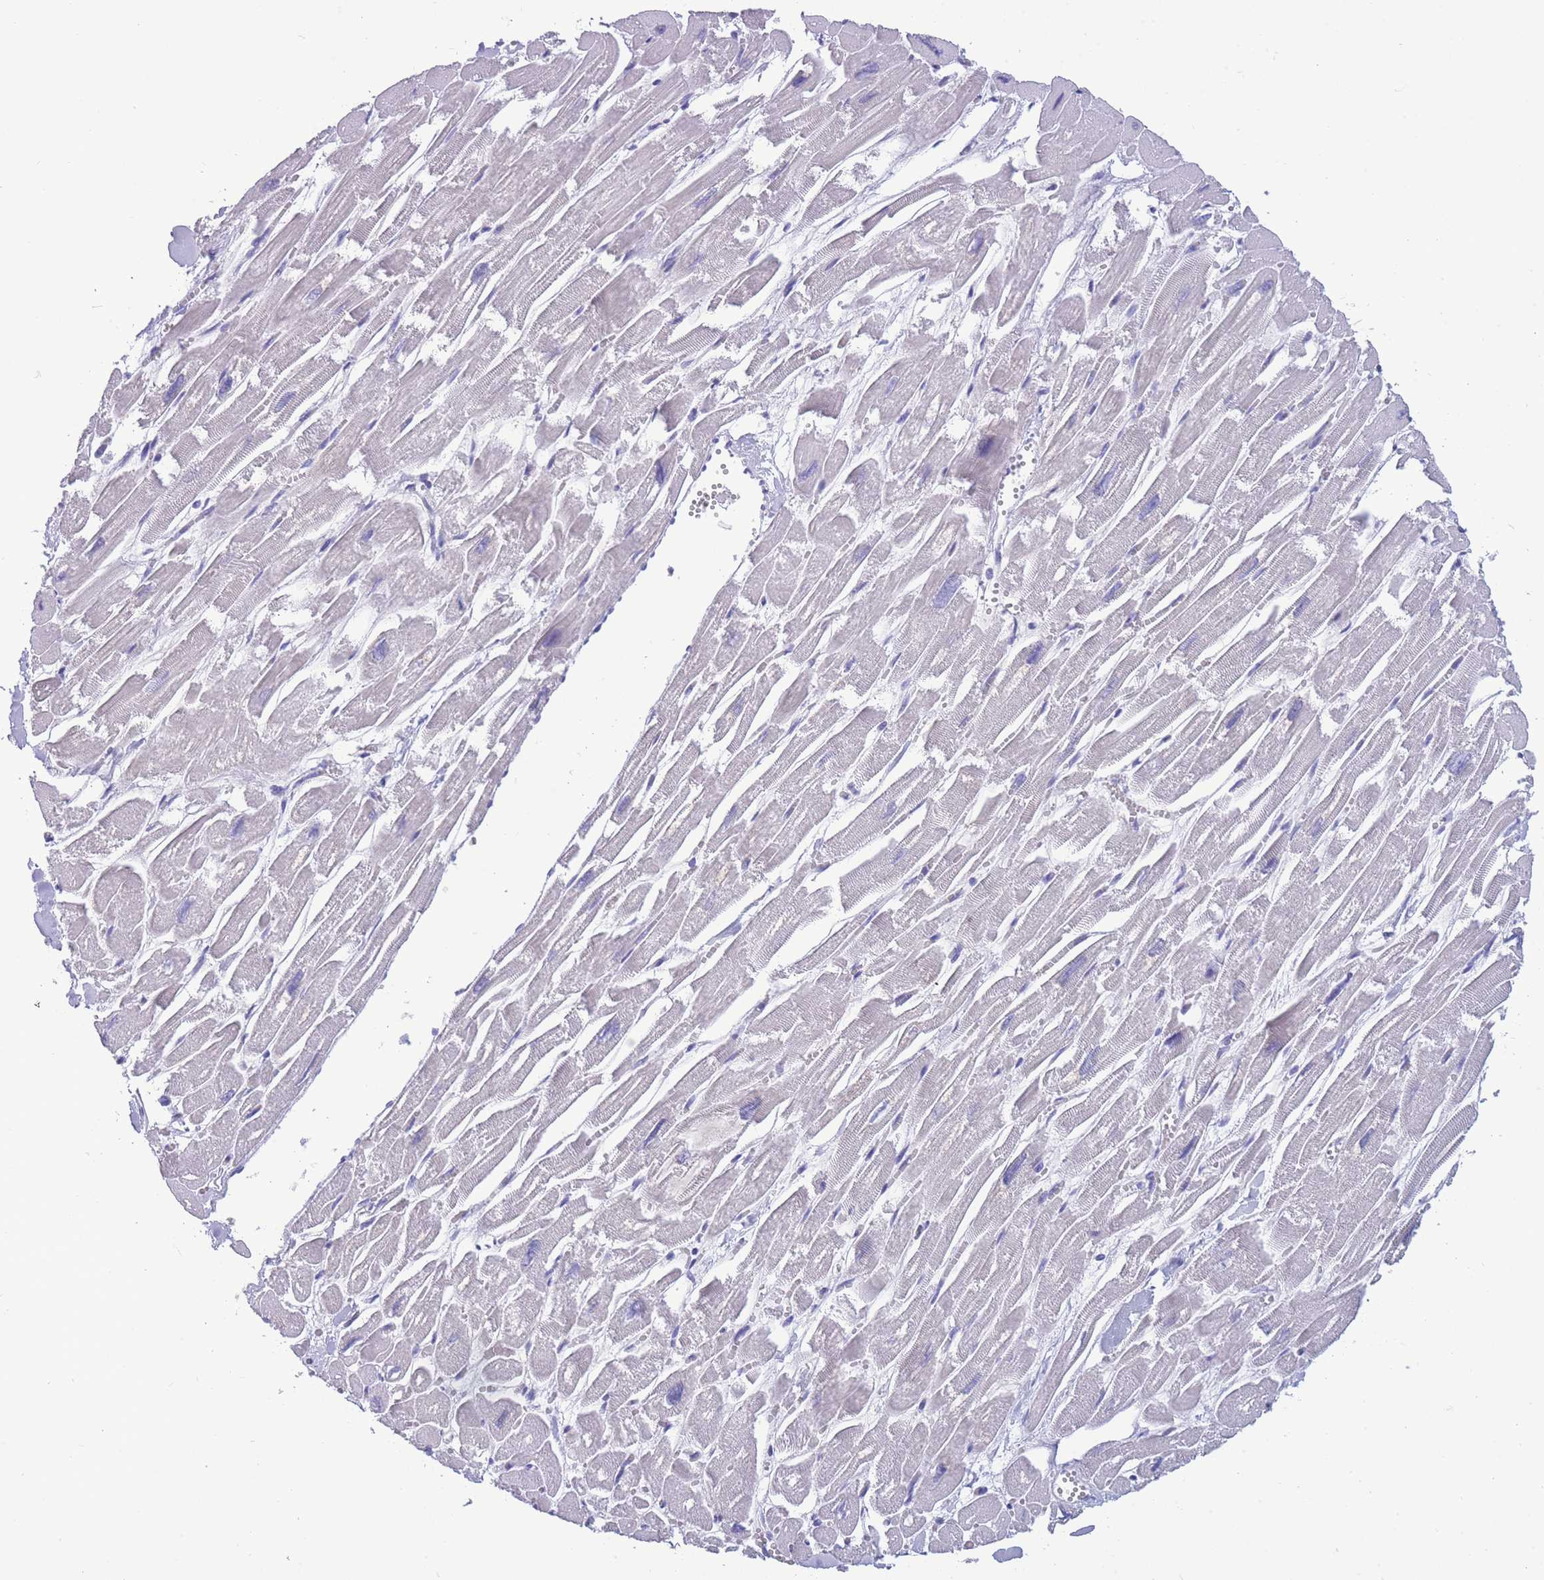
{"staining": {"intensity": "negative", "quantity": "none", "location": "none"}, "tissue": "heart muscle", "cell_type": "Cardiomyocytes", "image_type": "normal", "snomed": [{"axis": "morphology", "description": "Normal tissue, NOS"}, {"axis": "topography", "description": "Heart"}], "caption": "Micrograph shows no significant protein expression in cardiomyocytes of benign heart muscle.", "gene": "INTS2", "patient": {"sex": "male", "age": 54}}